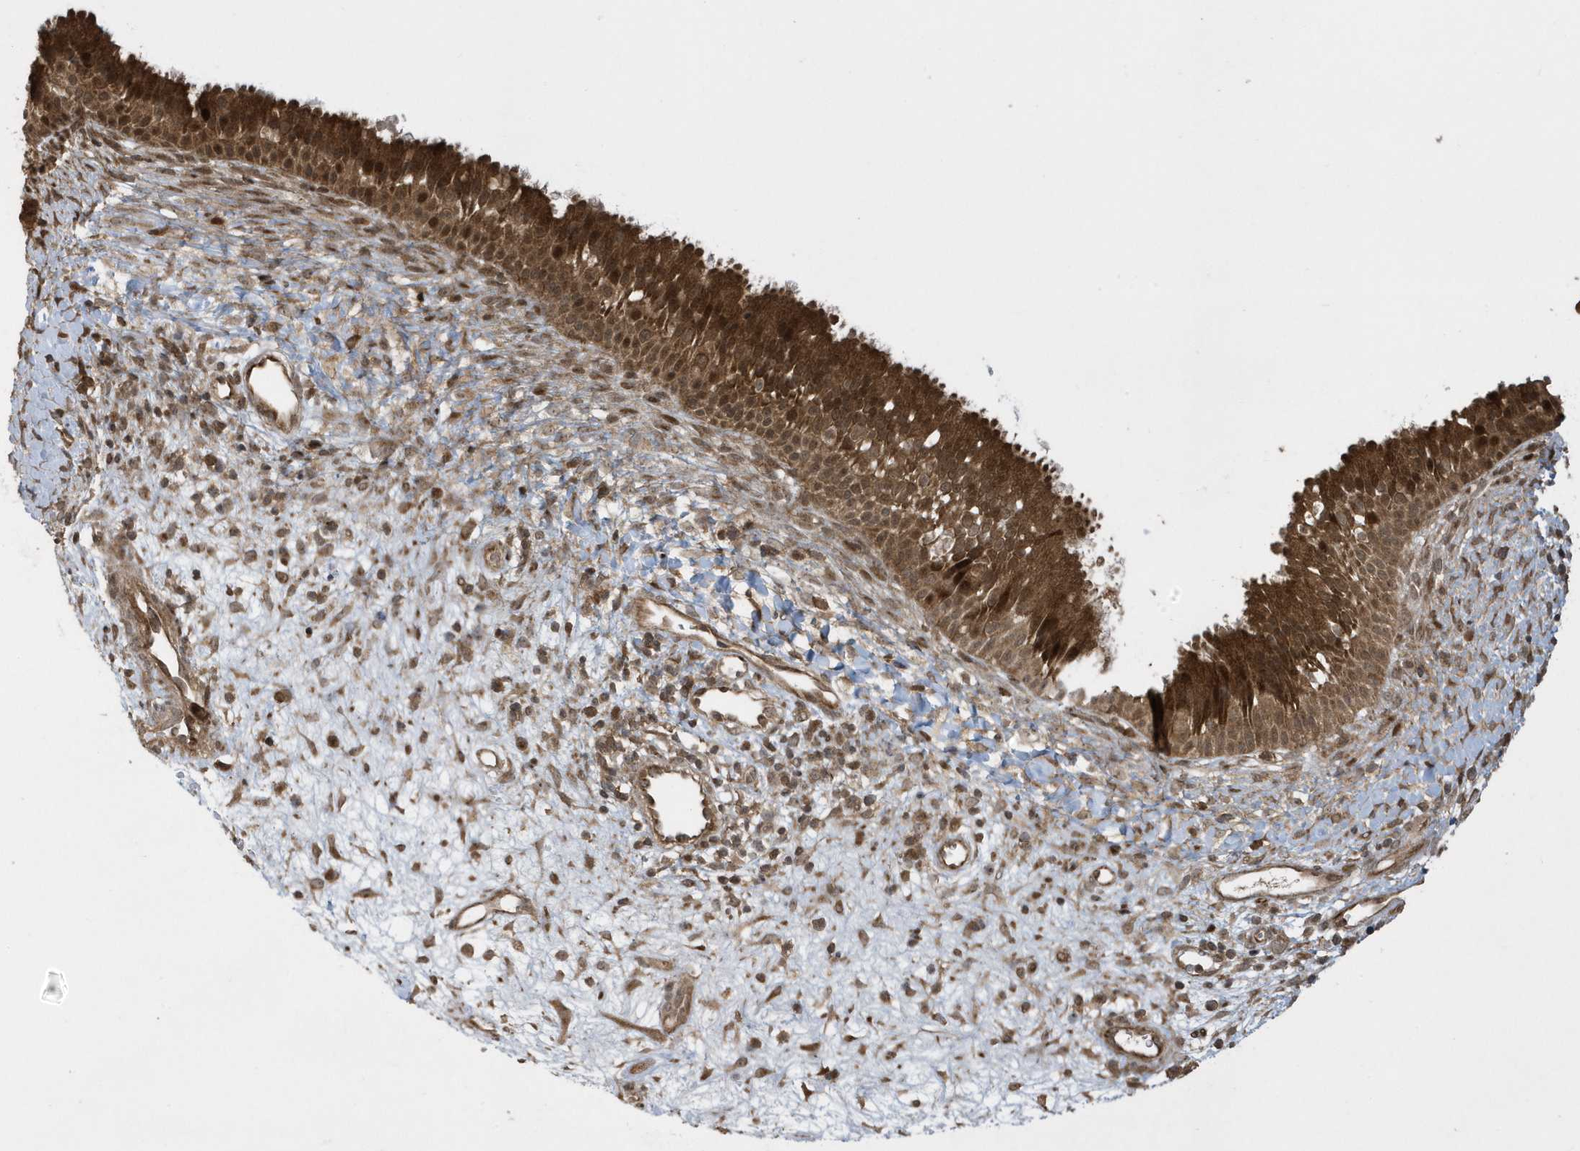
{"staining": {"intensity": "strong", "quantity": ">75%", "location": "cytoplasmic/membranous,nuclear"}, "tissue": "nasopharynx", "cell_type": "Respiratory epithelial cells", "image_type": "normal", "snomed": [{"axis": "morphology", "description": "Normal tissue, NOS"}, {"axis": "topography", "description": "Nasopharynx"}], "caption": "A photomicrograph showing strong cytoplasmic/membranous,nuclear positivity in about >75% of respiratory epithelial cells in benign nasopharynx, as visualized by brown immunohistochemical staining.", "gene": "STAMBP", "patient": {"sex": "male", "age": 22}}